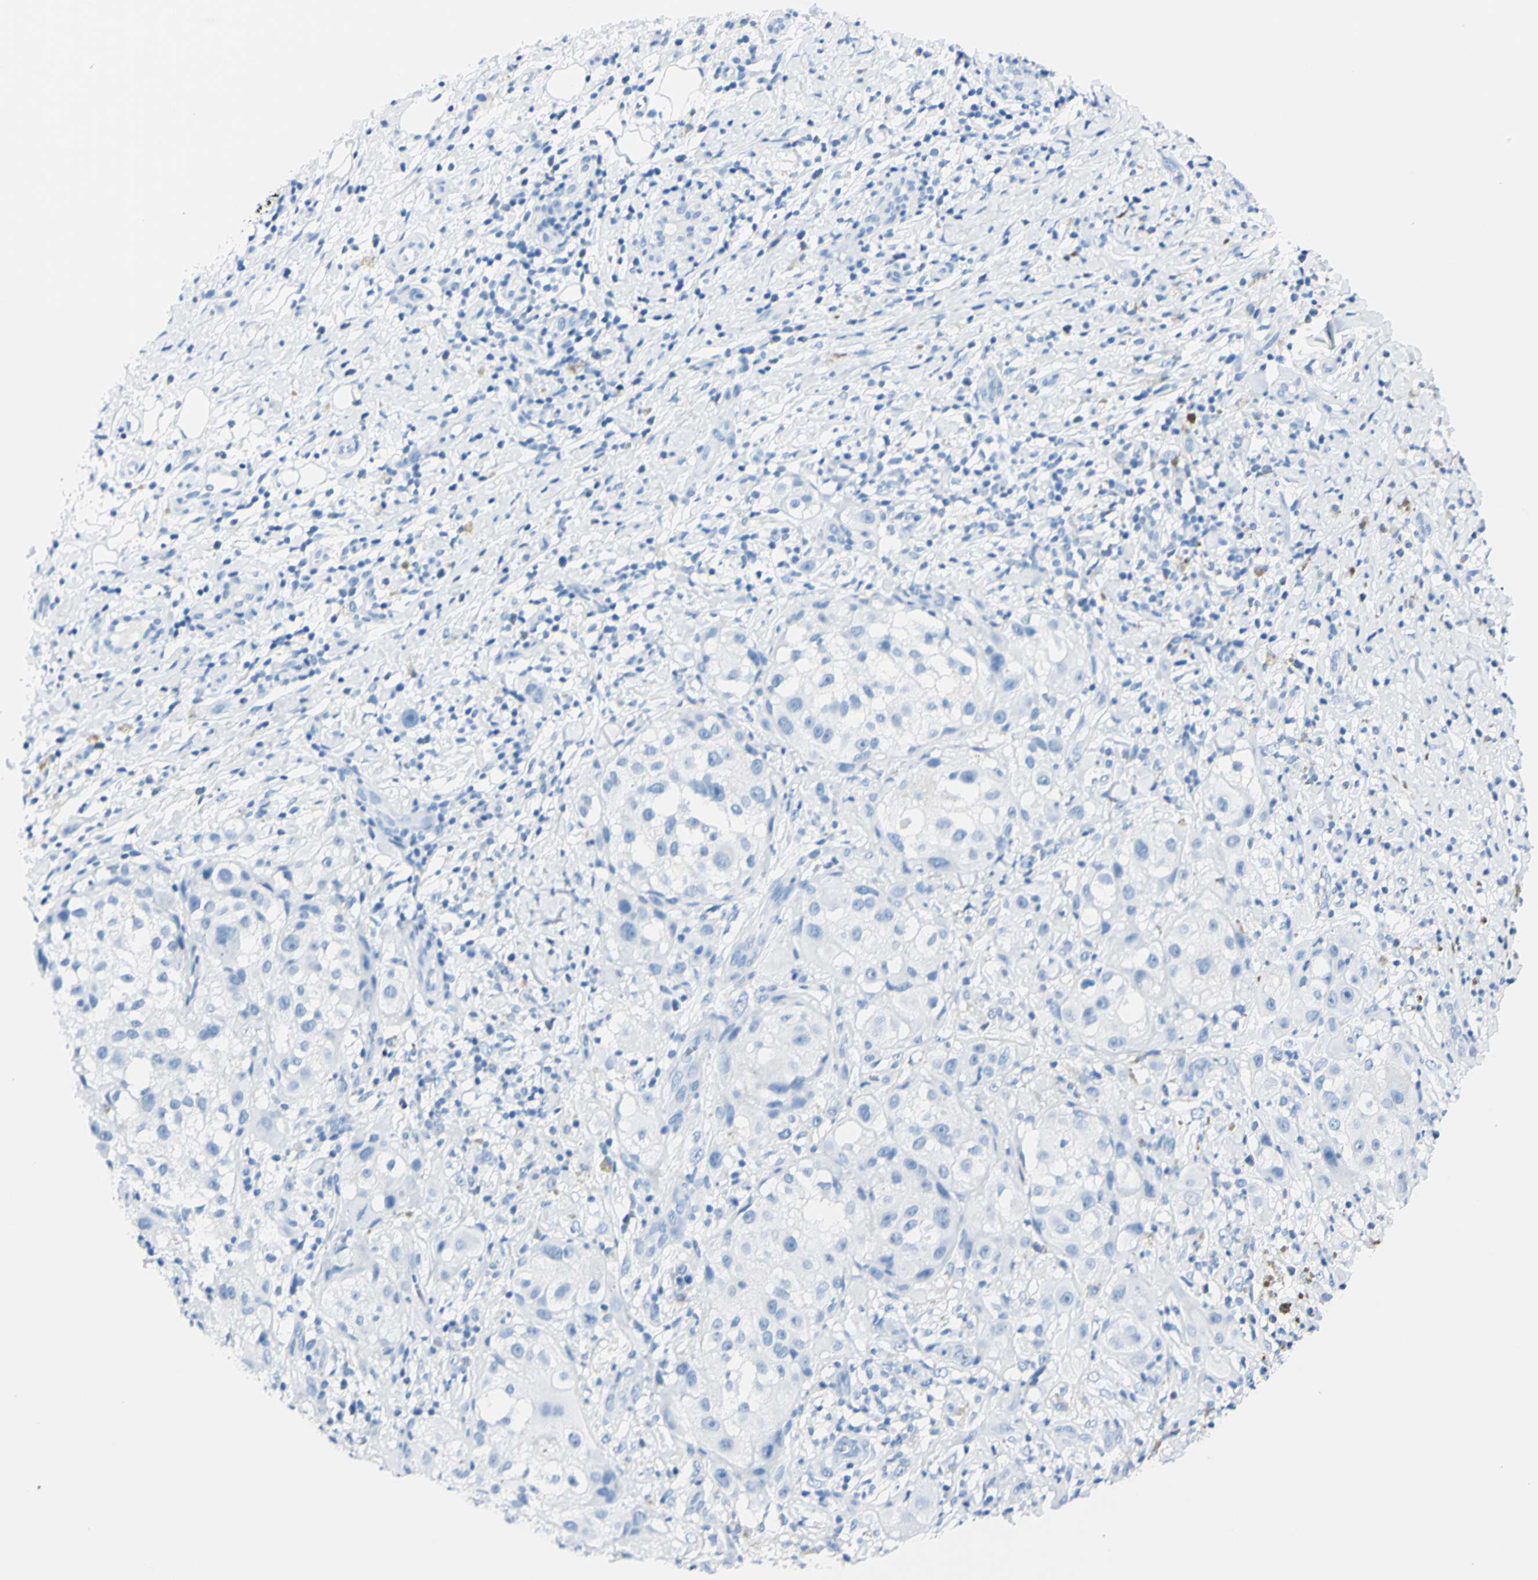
{"staining": {"intensity": "negative", "quantity": "none", "location": "none"}, "tissue": "melanoma", "cell_type": "Tumor cells", "image_type": "cancer", "snomed": [{"axis": "morphology", "description": "Necrosis, NOS"}, {"axis": "morphology", "description": "Malignant melanoma, NOS"}, {"axis": "topography", "description": "Skin"}], "caption": "Tumor cells are negative for protein expression in human malignant melanoma.", "gene": "FOLH1", "patient": {"sex": "female", "age": 87}}